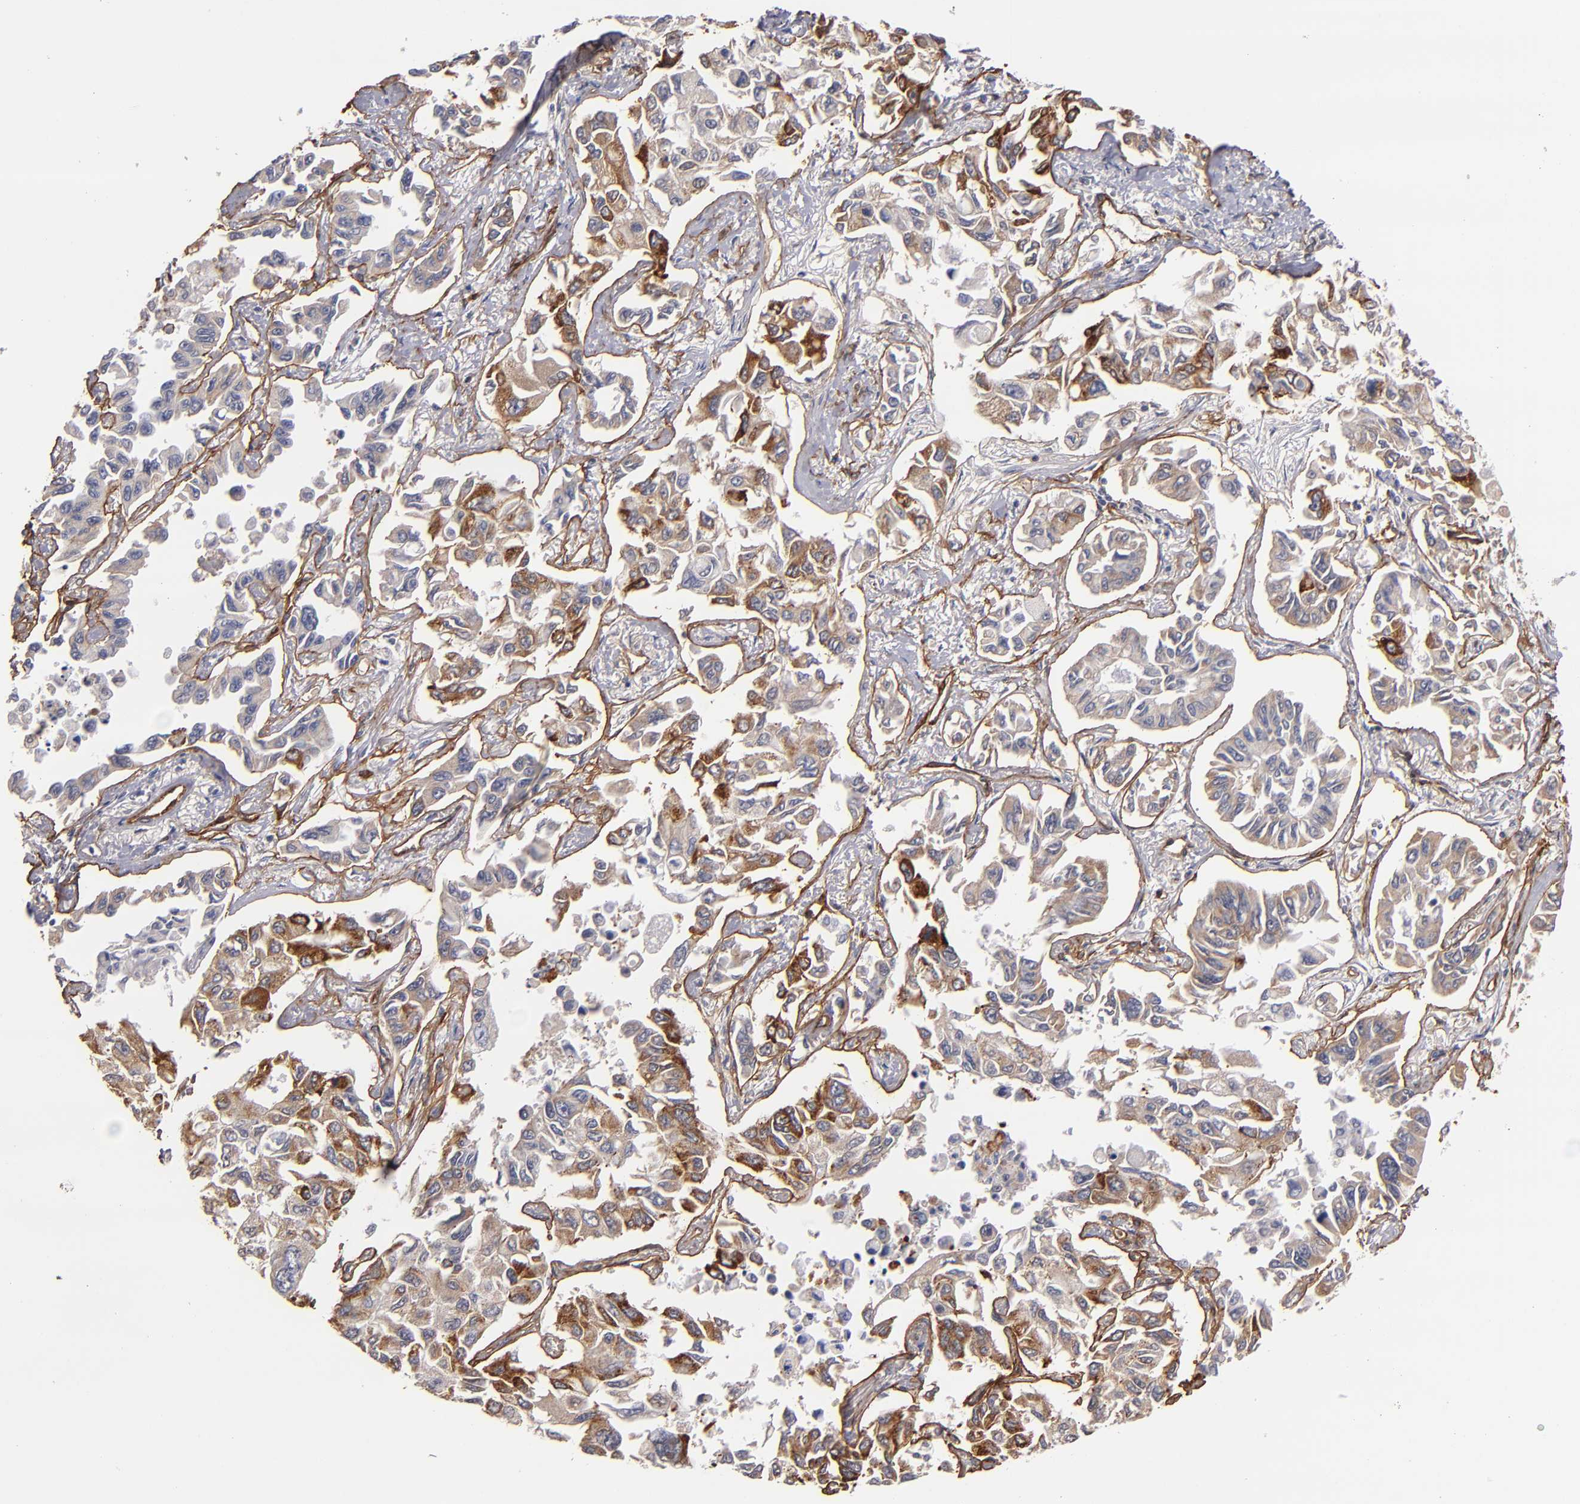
{"staining": {"intensity": "moderate", "quantity": ">75%", "location": "cytoplasmic/membranous"}, "tissue": "lung cancer", "cell_type": "Tumor cells", "image_type": "cancer", "snomed": [{"axis": "morphology", "description": "Adenocarcinoma, NOS"}, {"axis": "topography", "description": "Lung"}], "caption": "Tumor cells show moderate cytoplasmic/membranous expression in about >75% of cells in lung cancer.", "gene": "LAMC1", "patient": {"sex": "male", "age": 64}}